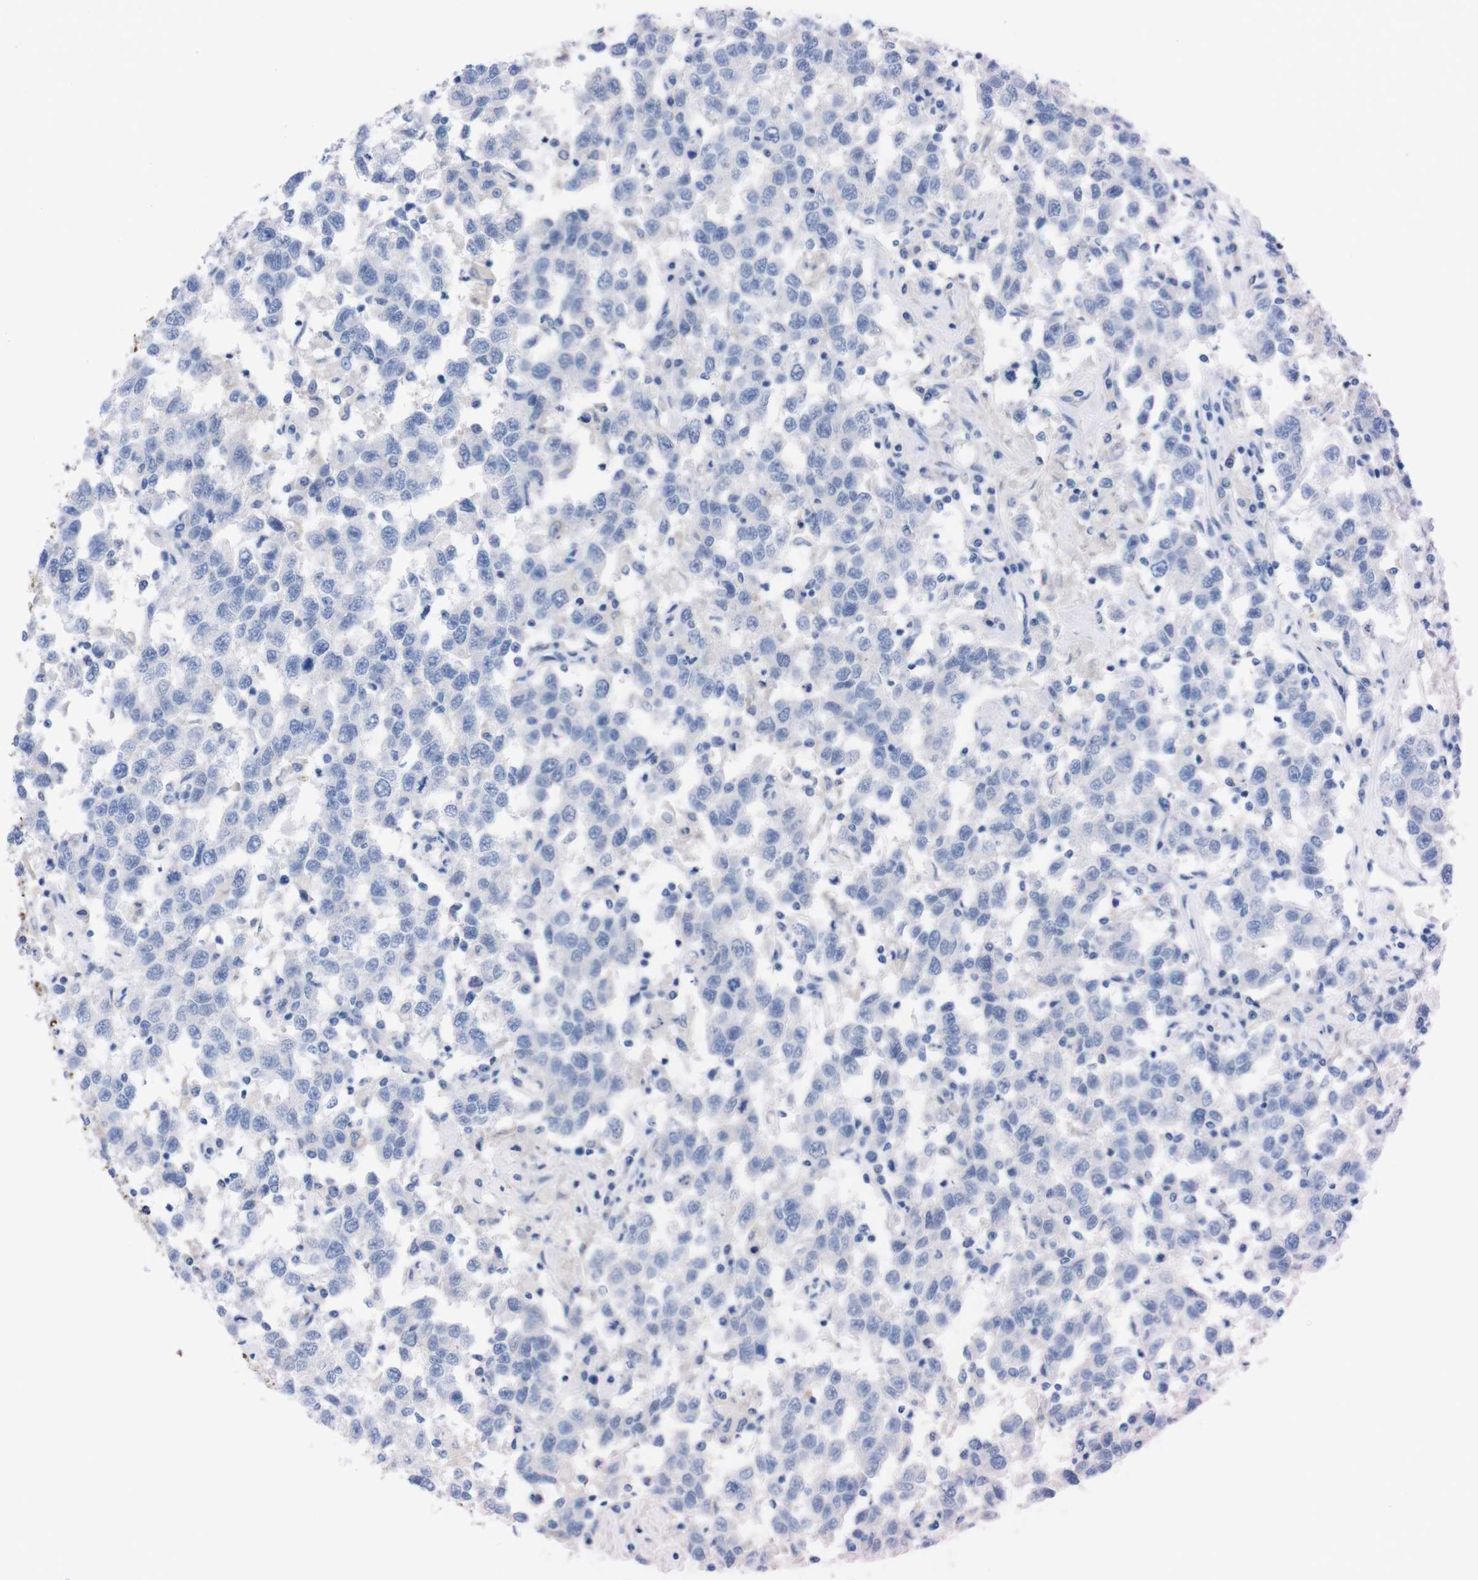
{"staining": {"intensity": "negative", "quantity": "none", "location": "none"}, "tissue": "testis cancer", "cell_type": "Tumor cells", "image_type": "cancer", "snomed": [{"axis": "morphology", "description": "Seminoma, NOS"}, {"axis": "topography", "description": "Testis"}], "caption": "A high-resolution micrograph shows IHC staining of seminoma (testis), which displays no significant expression in tumor cells. (DAB (3,3'-diaminobenzidine) immunohistochemistry with hematoxylin counter stain).", "gene": "TMEM243", "patient": {"sex": "male", "age": 41}}